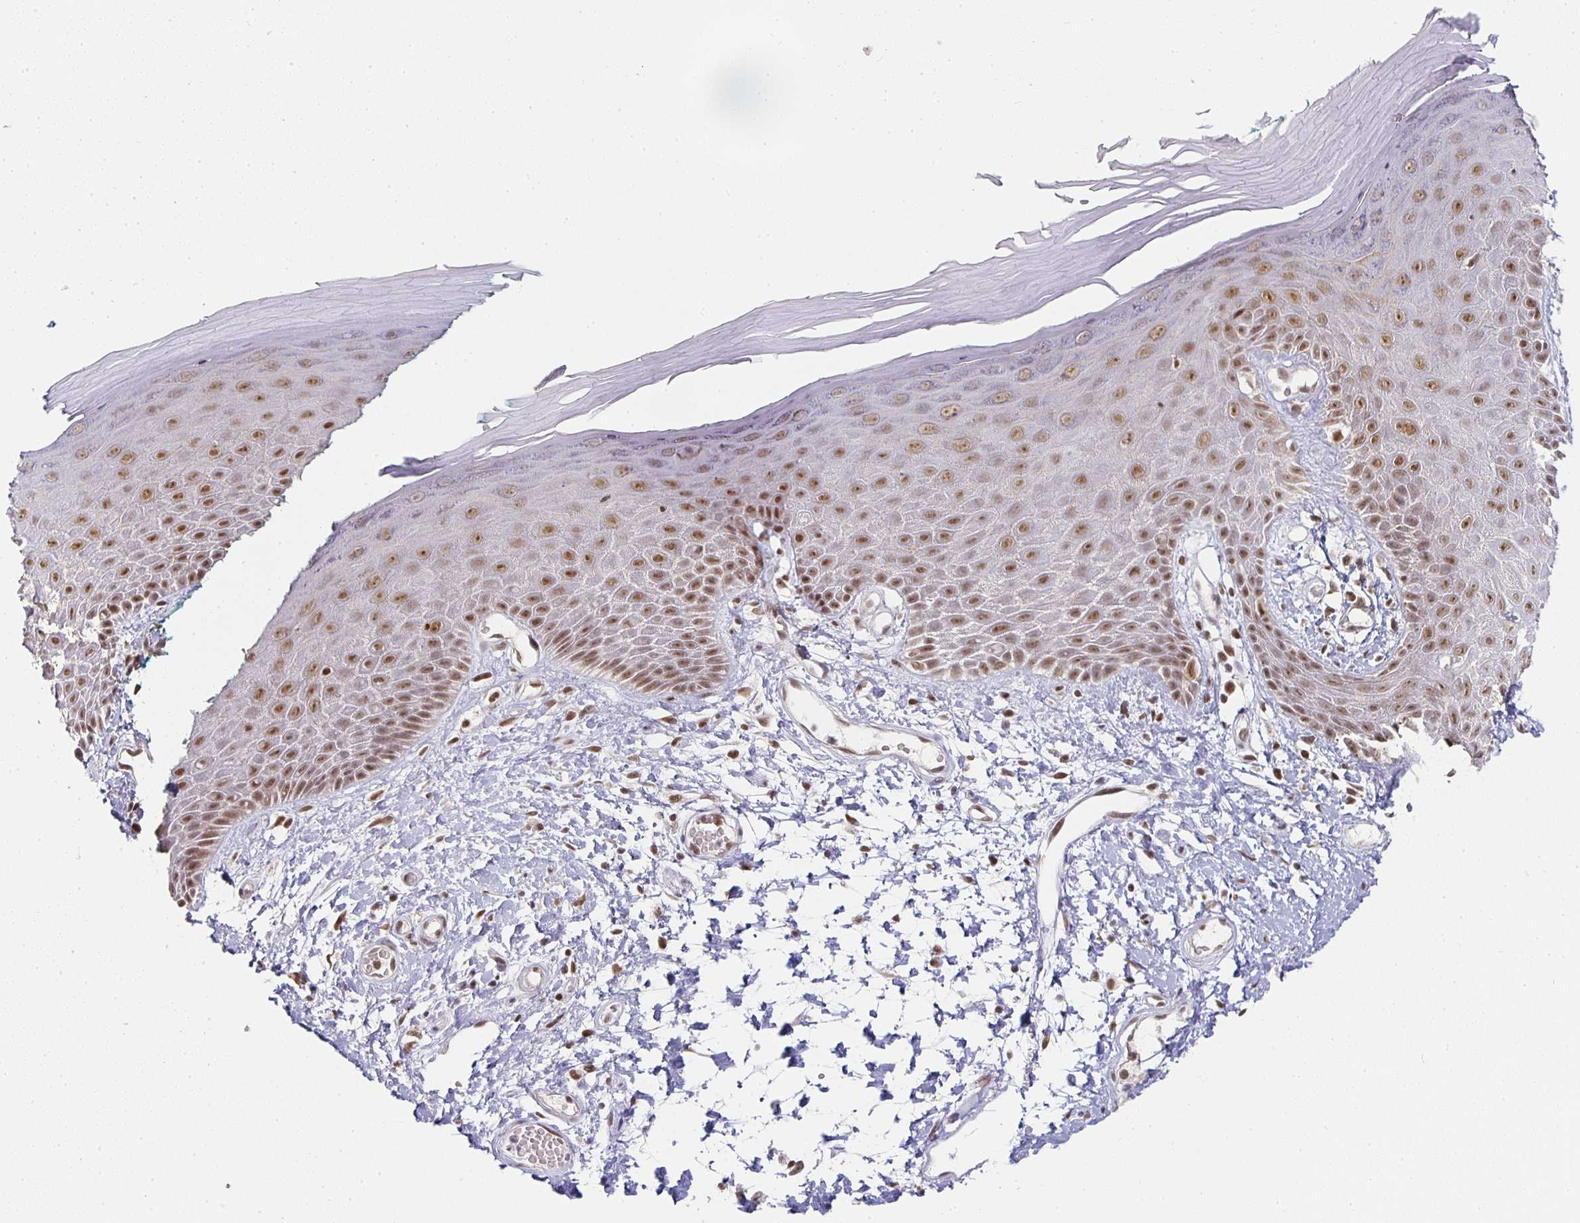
{"staining": {"intensity": "moderate", "quantity": ">75%", "location": "nuclear"}, "tissue": "skin", "cell_type": "Epidermal cells", "image_type": "normal", "snomed": [{"axis": "morphology", "description": "Normal tissue, NOS"}, {"axis": "topography", "description": "Anal"}, {"axis": "topography", "description": "Peripheral nerve tissue"}], "caption": "Unremarkable skin exhibits moderate nuclear positivity in about >75% of epidermal cells, visualized by immunohistochemistry. The protein is stained brown, and the nuclei are stained in blue (DAB (3,3'-diaminobenzidine) IHC with brightfield microscopy, high magnification).", "gene": "SMARCA2", "patient": {"sex": "male", "age": 78}}